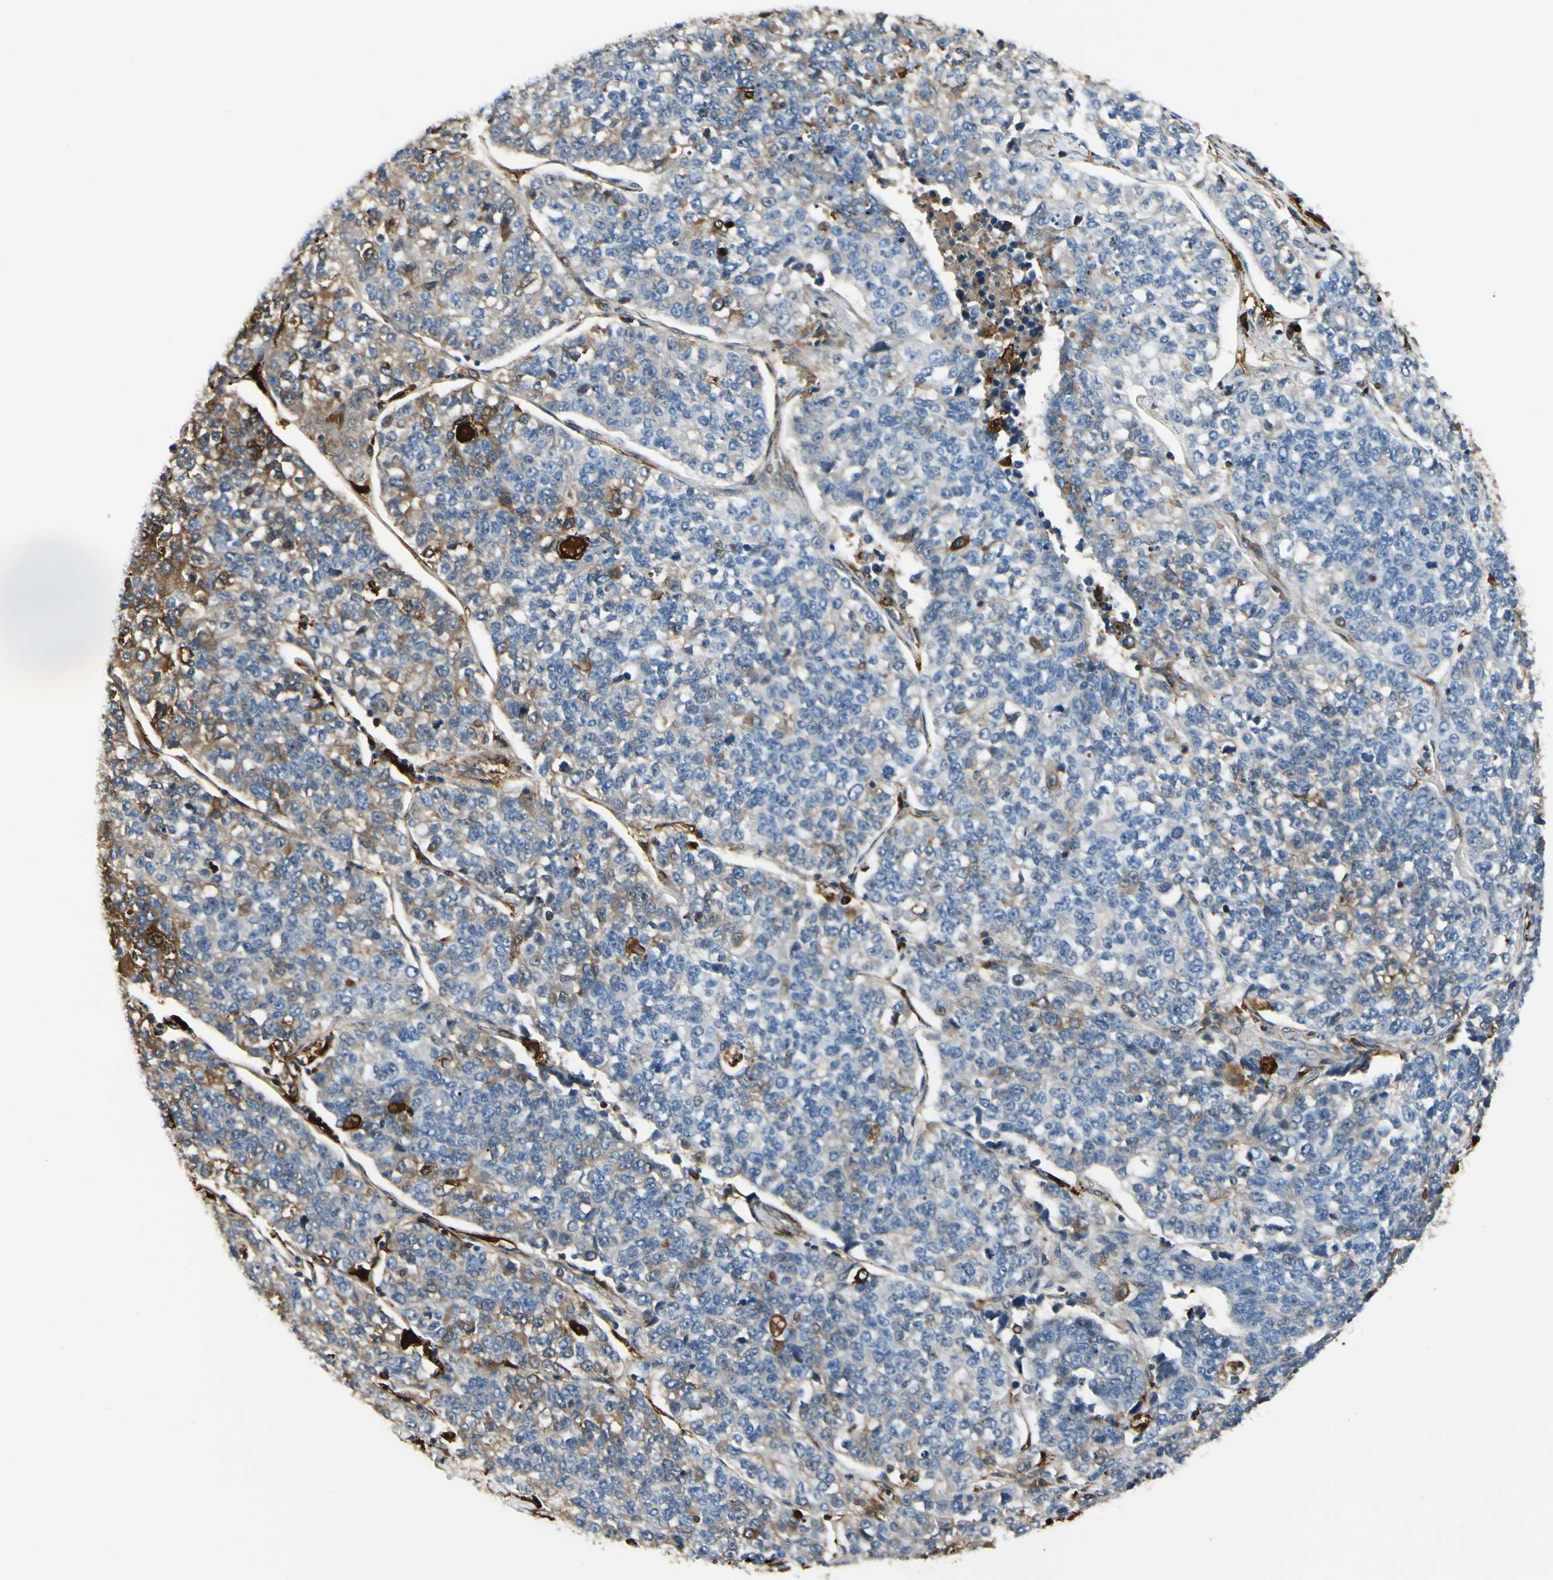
{"staining": {"intensity": "moderate", "quantity": "<25%", "location": "cytoplasmic/membranous"}, "tissue": "lung cancer", "cell_type": "Tumor cells", "image_type": "cancer", "snomed": [{"axis": "morphology", "description": "Adenocarcinoma, NOS"}, {"axis": "topography", "description": "Lung"}], "caption": "Lung cancer tissue demonstrates moderate cytoplasmic/membranous positivity in approximately <25% of tumor cells", "gene": "FTH1", "patient": {"sex": "male", "age": 49}}